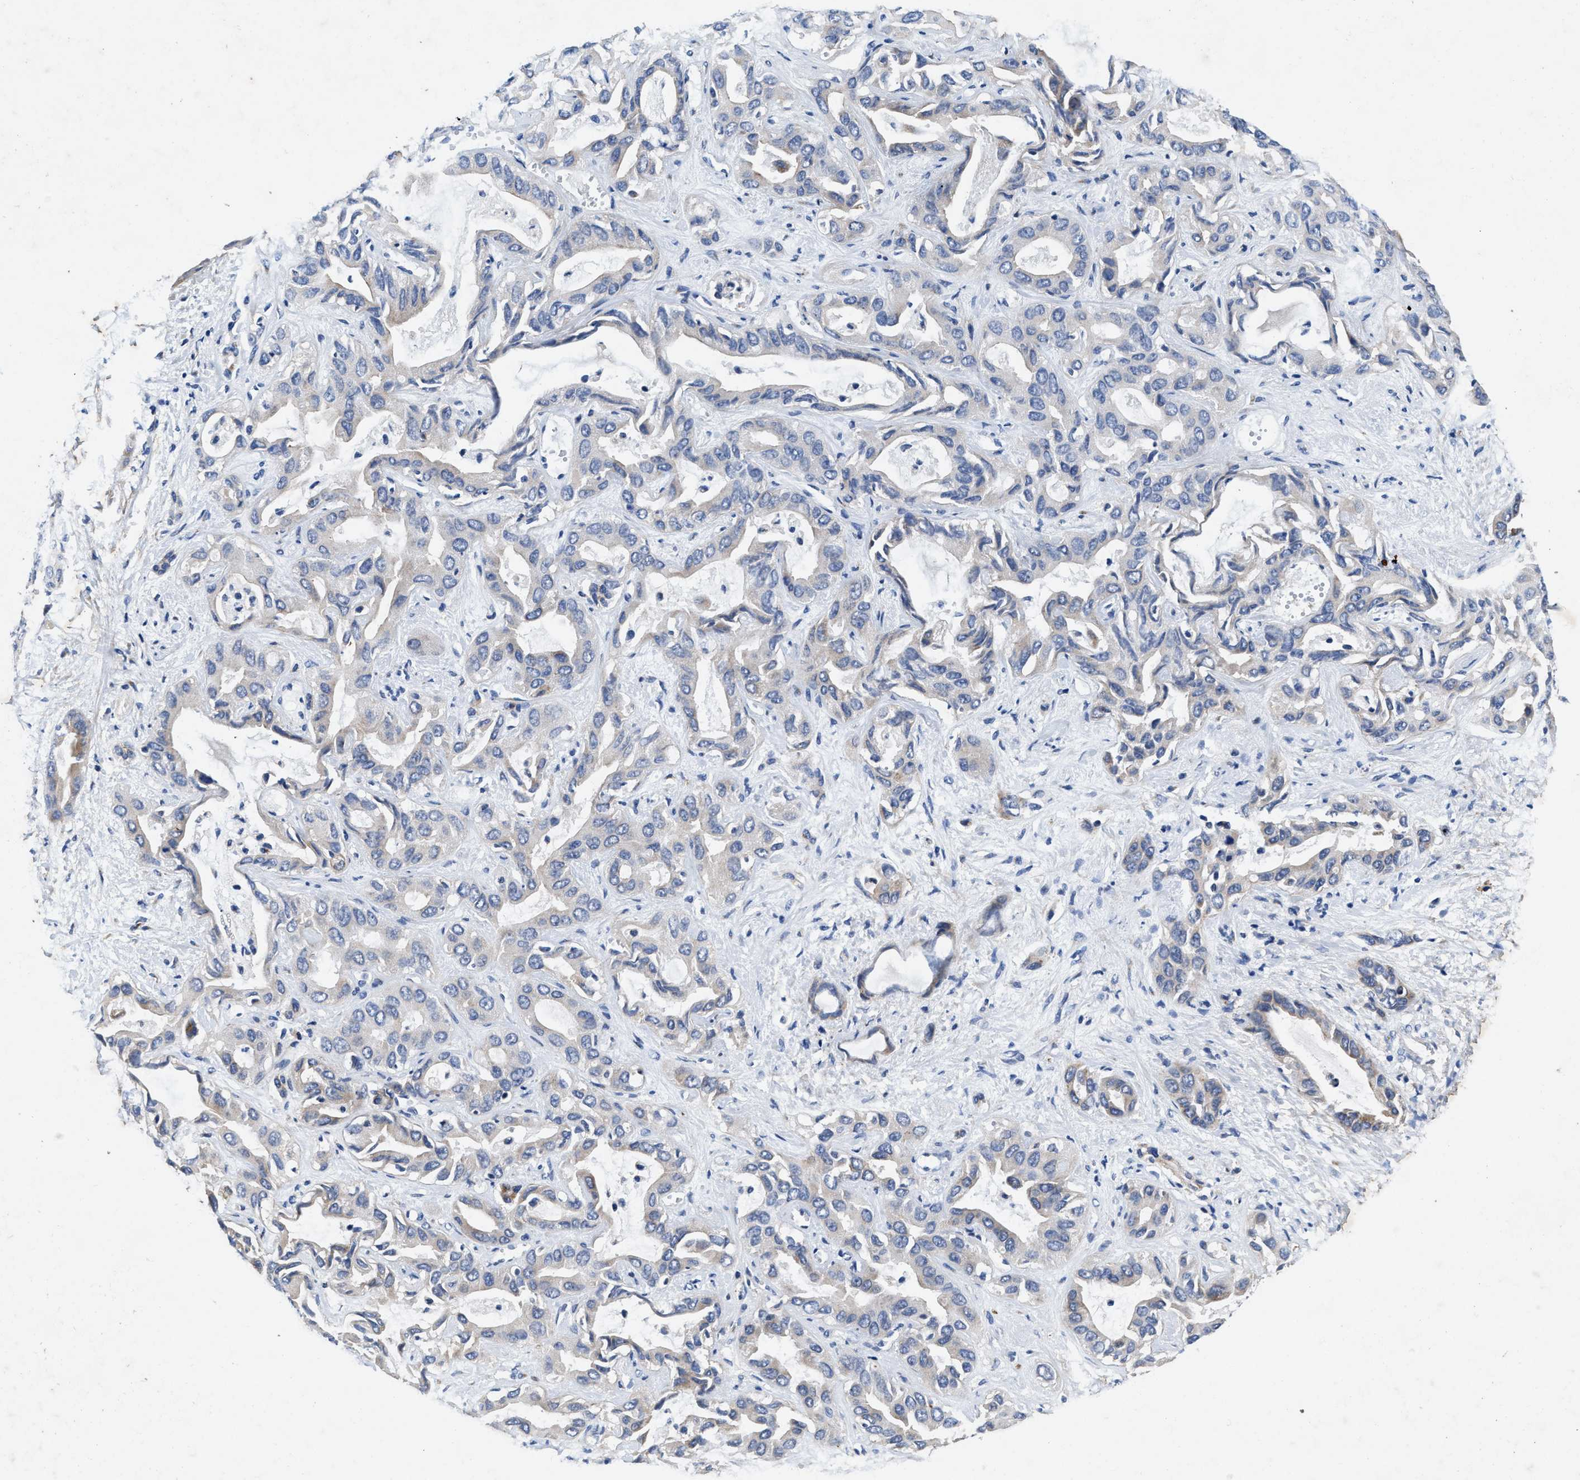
{"staining": {"intensity": "negative", "quantity": "none", "location": "none"}, "tissue": "liver cancer", "cell_type": "Tumor cells", "image_type": "cancer", "snomed": [{"axis": "morphology", "description": "Cholangiocarcinoma"}, {"axis": "topography", "description": "Liver"}], "caption": "Tumor cells show no significant positivity in liver cholangiocarcinoma. (Brightfield microscopy of DAB (3,3'-diaminobenzidine) IHC at high magnification).", "gene": "TMEM53", "patient": {"sex": "female", "age": 52}}